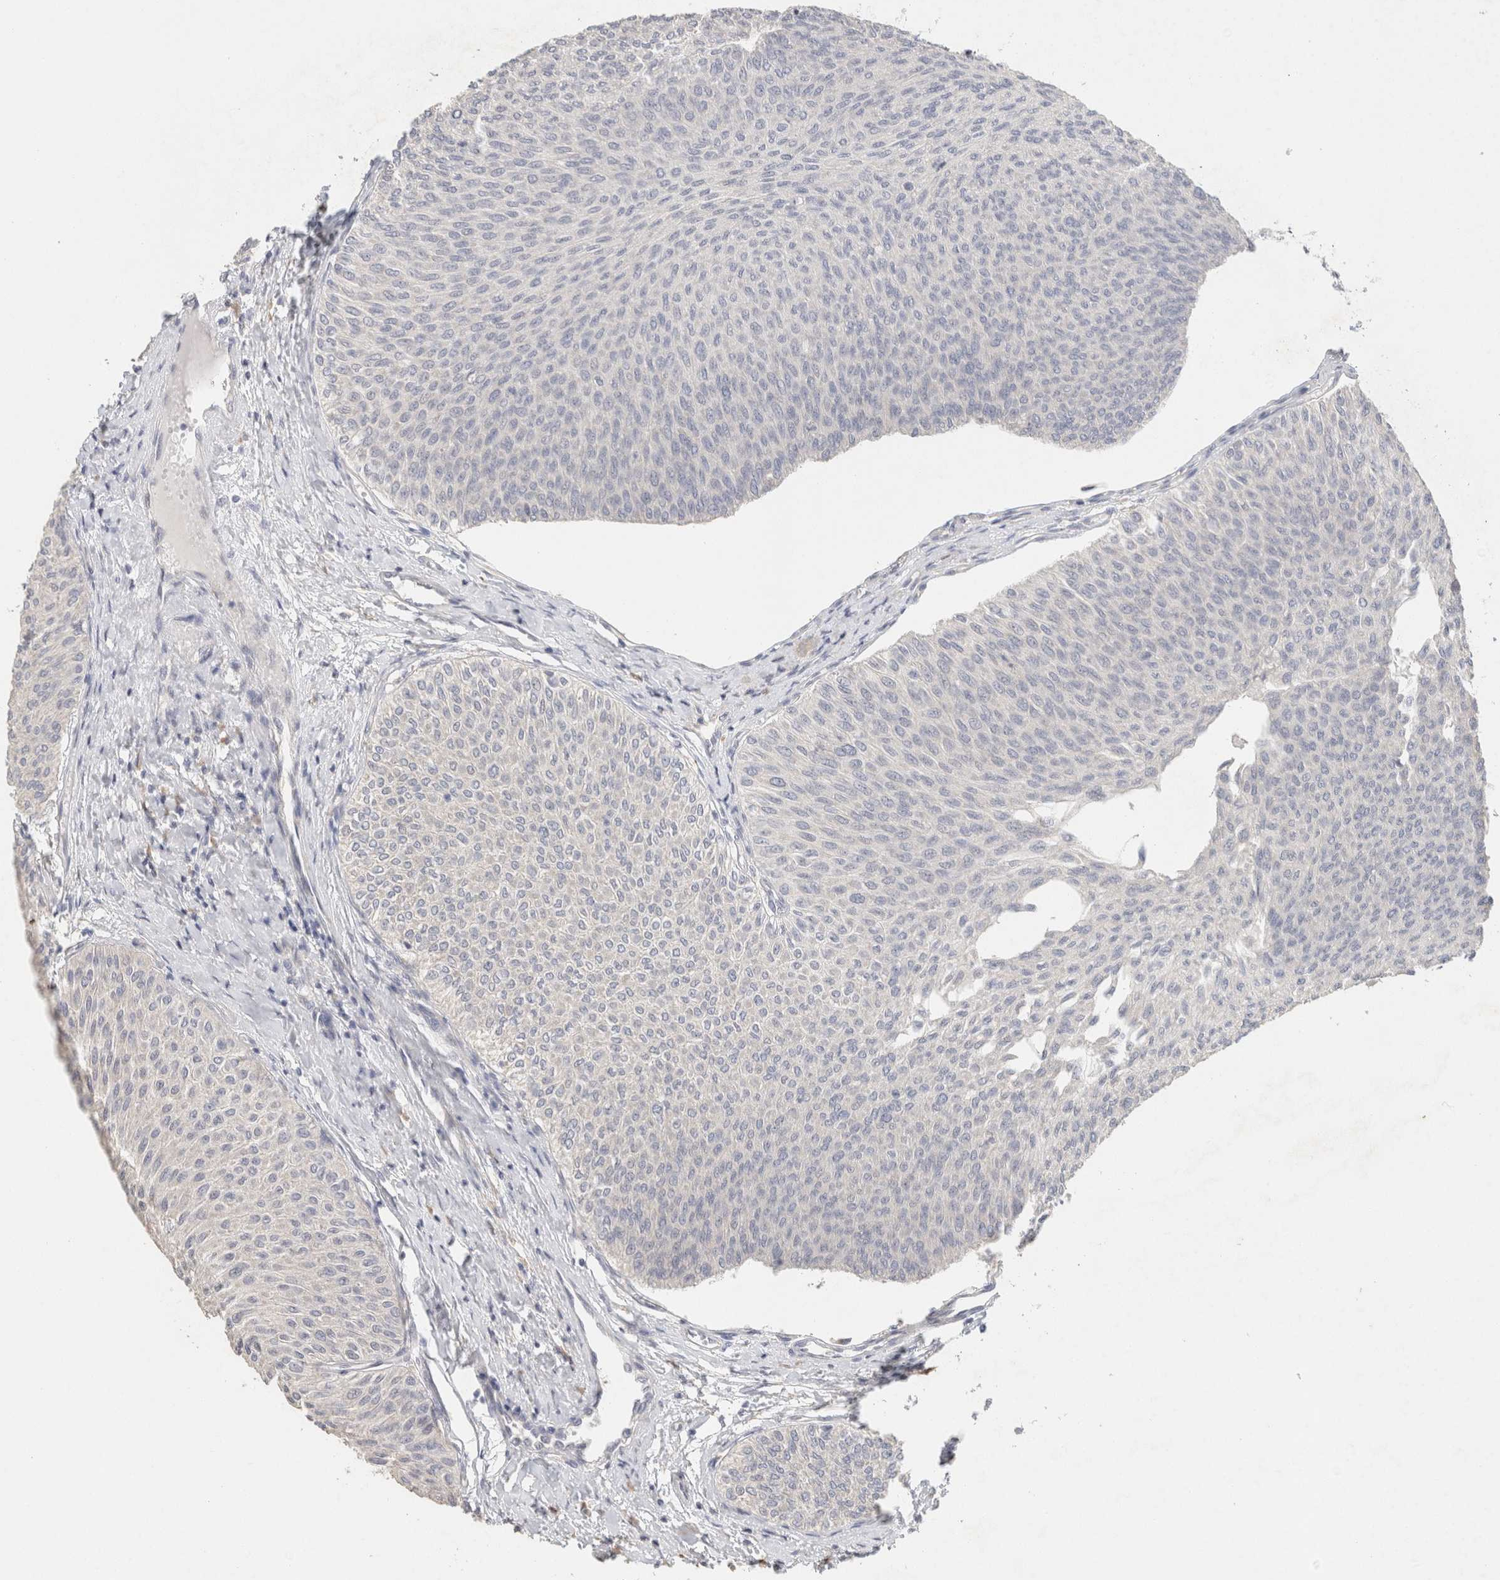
{"staining": {"intensity": "negative", "quantity": "none", "location": "none"}, "tissue": "urothelial cancer", "cell_type": "Tumor cells", "image_type": "cancer", "snomed": [{"axis": "morphology", "description": "Urothelial carcinoma, Low grade"}, {"axis": "topography", "description": "Urinary bladder"}], "caption": "Immunohistochemical staining of human urothelial carcinoma (low-grade) displays no significant staining in tumor cells.", "gene": "NEFM", "patient": {"sex": "male", "age": 78}}